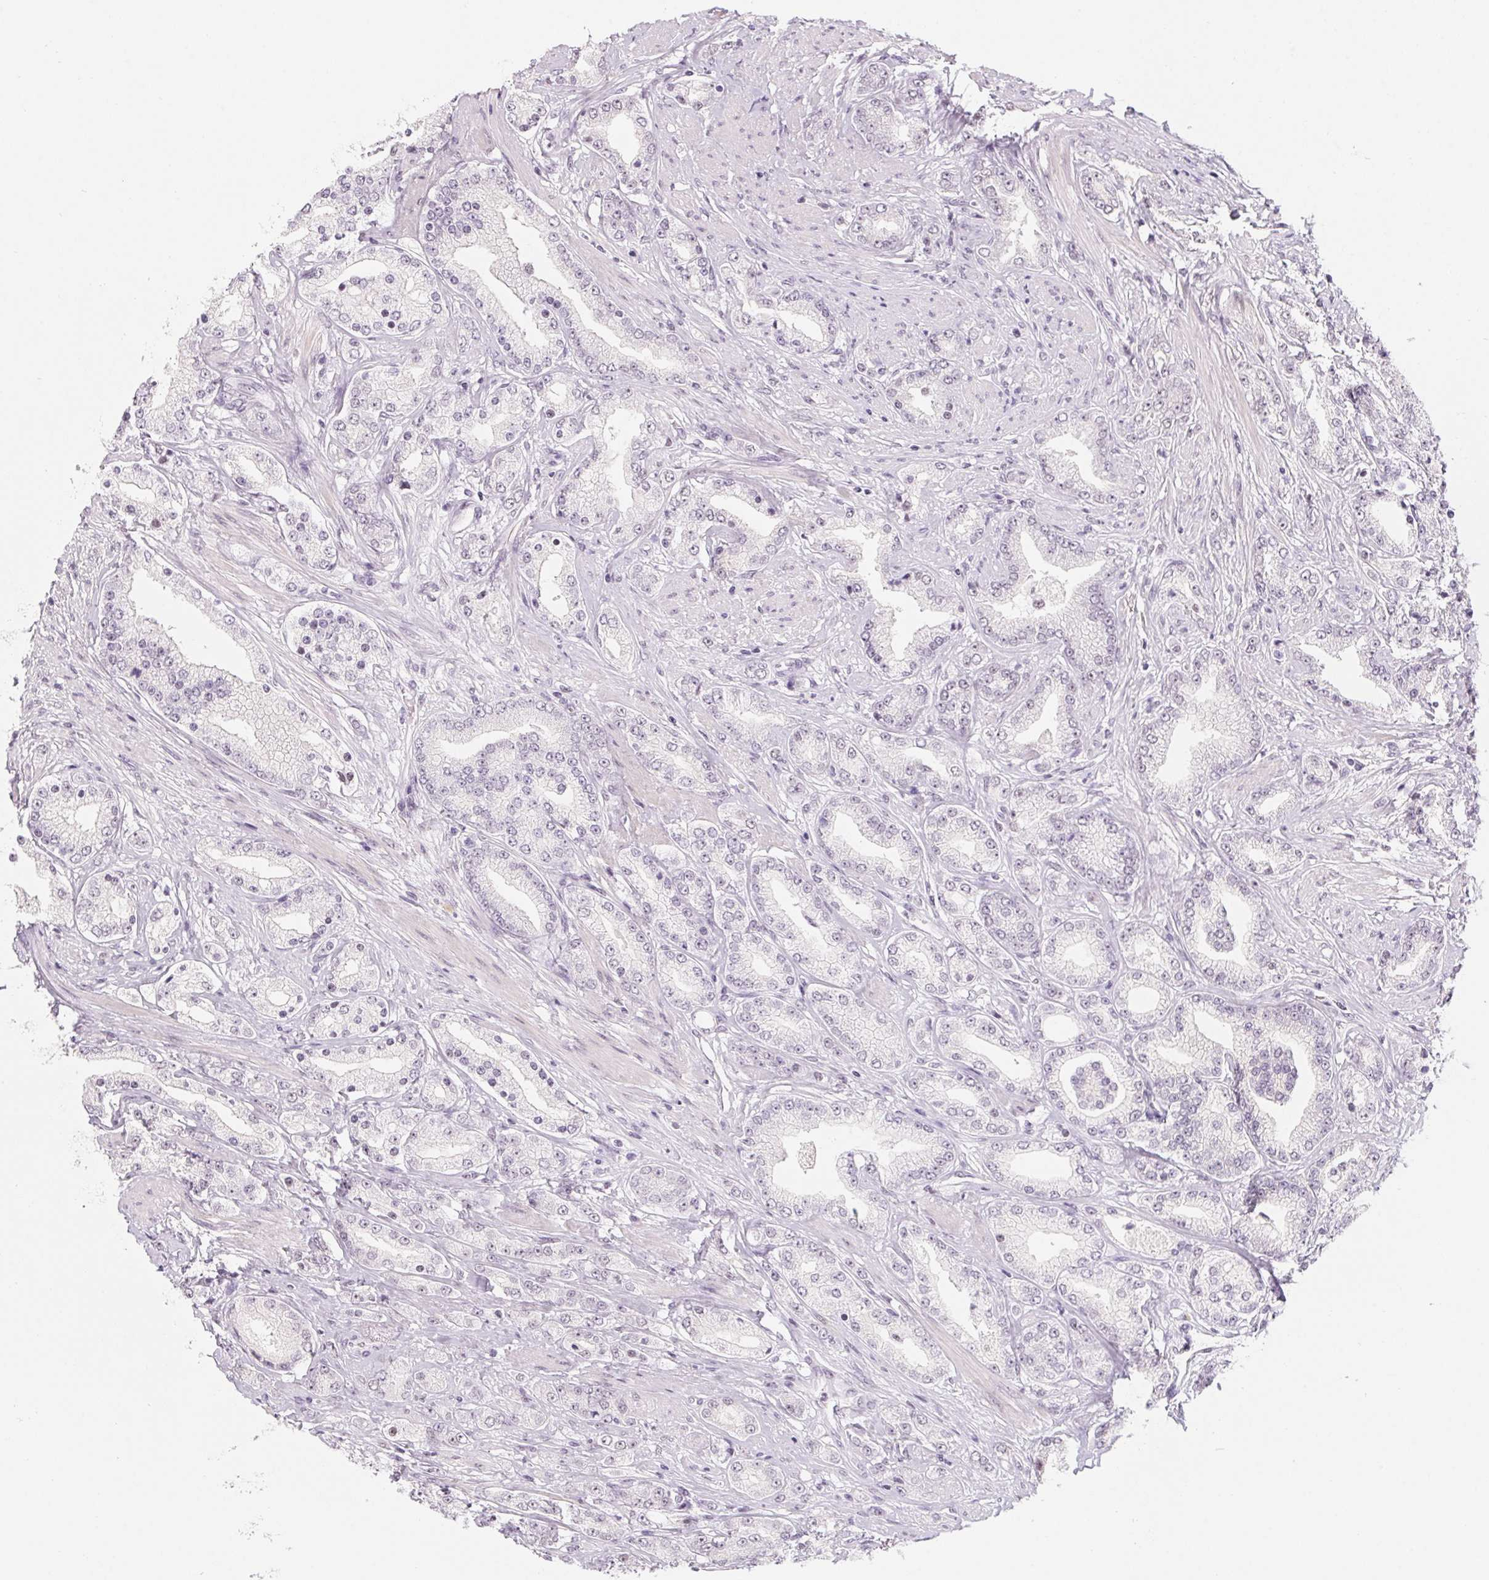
{"staining": {"intensity": "negative", "quantity": "none", "location": "none"}, "tissue": "prostate cancer", "cell_type": "Tumor cells", "image_type": "cancer", "snomed": [{"axis": "morphology", "description": "Adenocarcinoma, High grade"}, {"axis": "topography", "description": "Prostate"}], "caption": "Tumor cells are negative for brown protein staining in prostate high-grade adenocarcinoma. (Brightfield microscopy of DAB (3,3'-diaminobenzidine) immunohistochemistry at high magnification).", "gene": "ZIC4", "patient": {"sex": "male", "age": 67}}